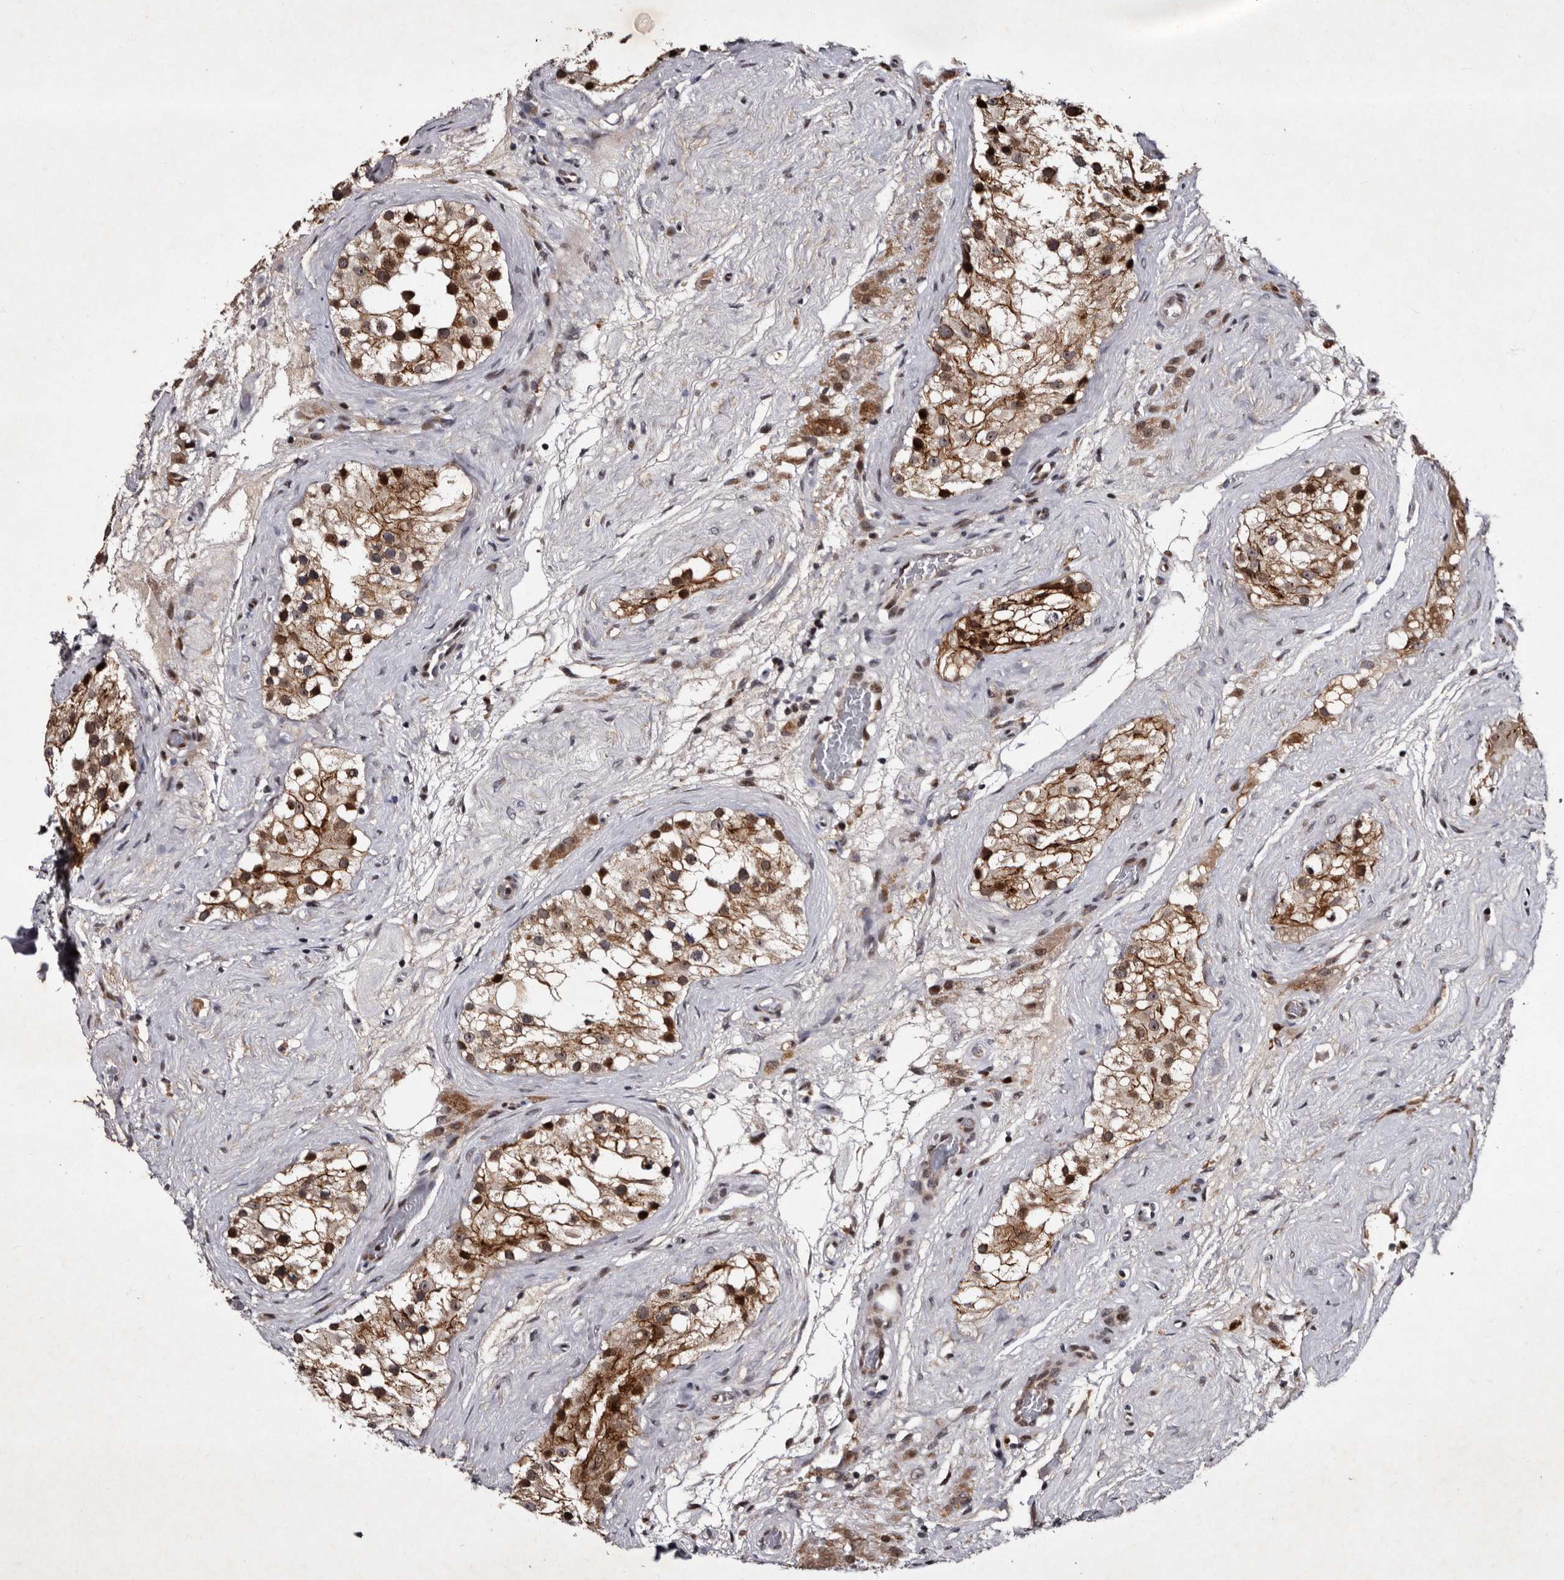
{"staining": {"intensity": "strong", "quantity": "25%-75%", "location": "cytoplasmic/membranous,nuclear"}, "tissue": "testis", "cell_type": "Cells in seminiferous ducts", "image_type": "normal", "snomed": [{"axis": "morphology", "description": "Normal tissue, NOS"}, {"axis": "morphology", "description": "Seminoma, NOS"}, {"axis": "topography", "description": "Testis"}], "caption": "Immunohistochemistry photomicrograph of benign testis: testis stained using immunohistochemistry displays high levels of strong protein expression localized specifically in the cytoplasmic/membranous,nuclear of cells in seminiferous ducts, appearing as a cytoplasmic/membranous,nuclear brown color.", "gene": "TNKS", "patient": {"sex": "male", "age": 71}}